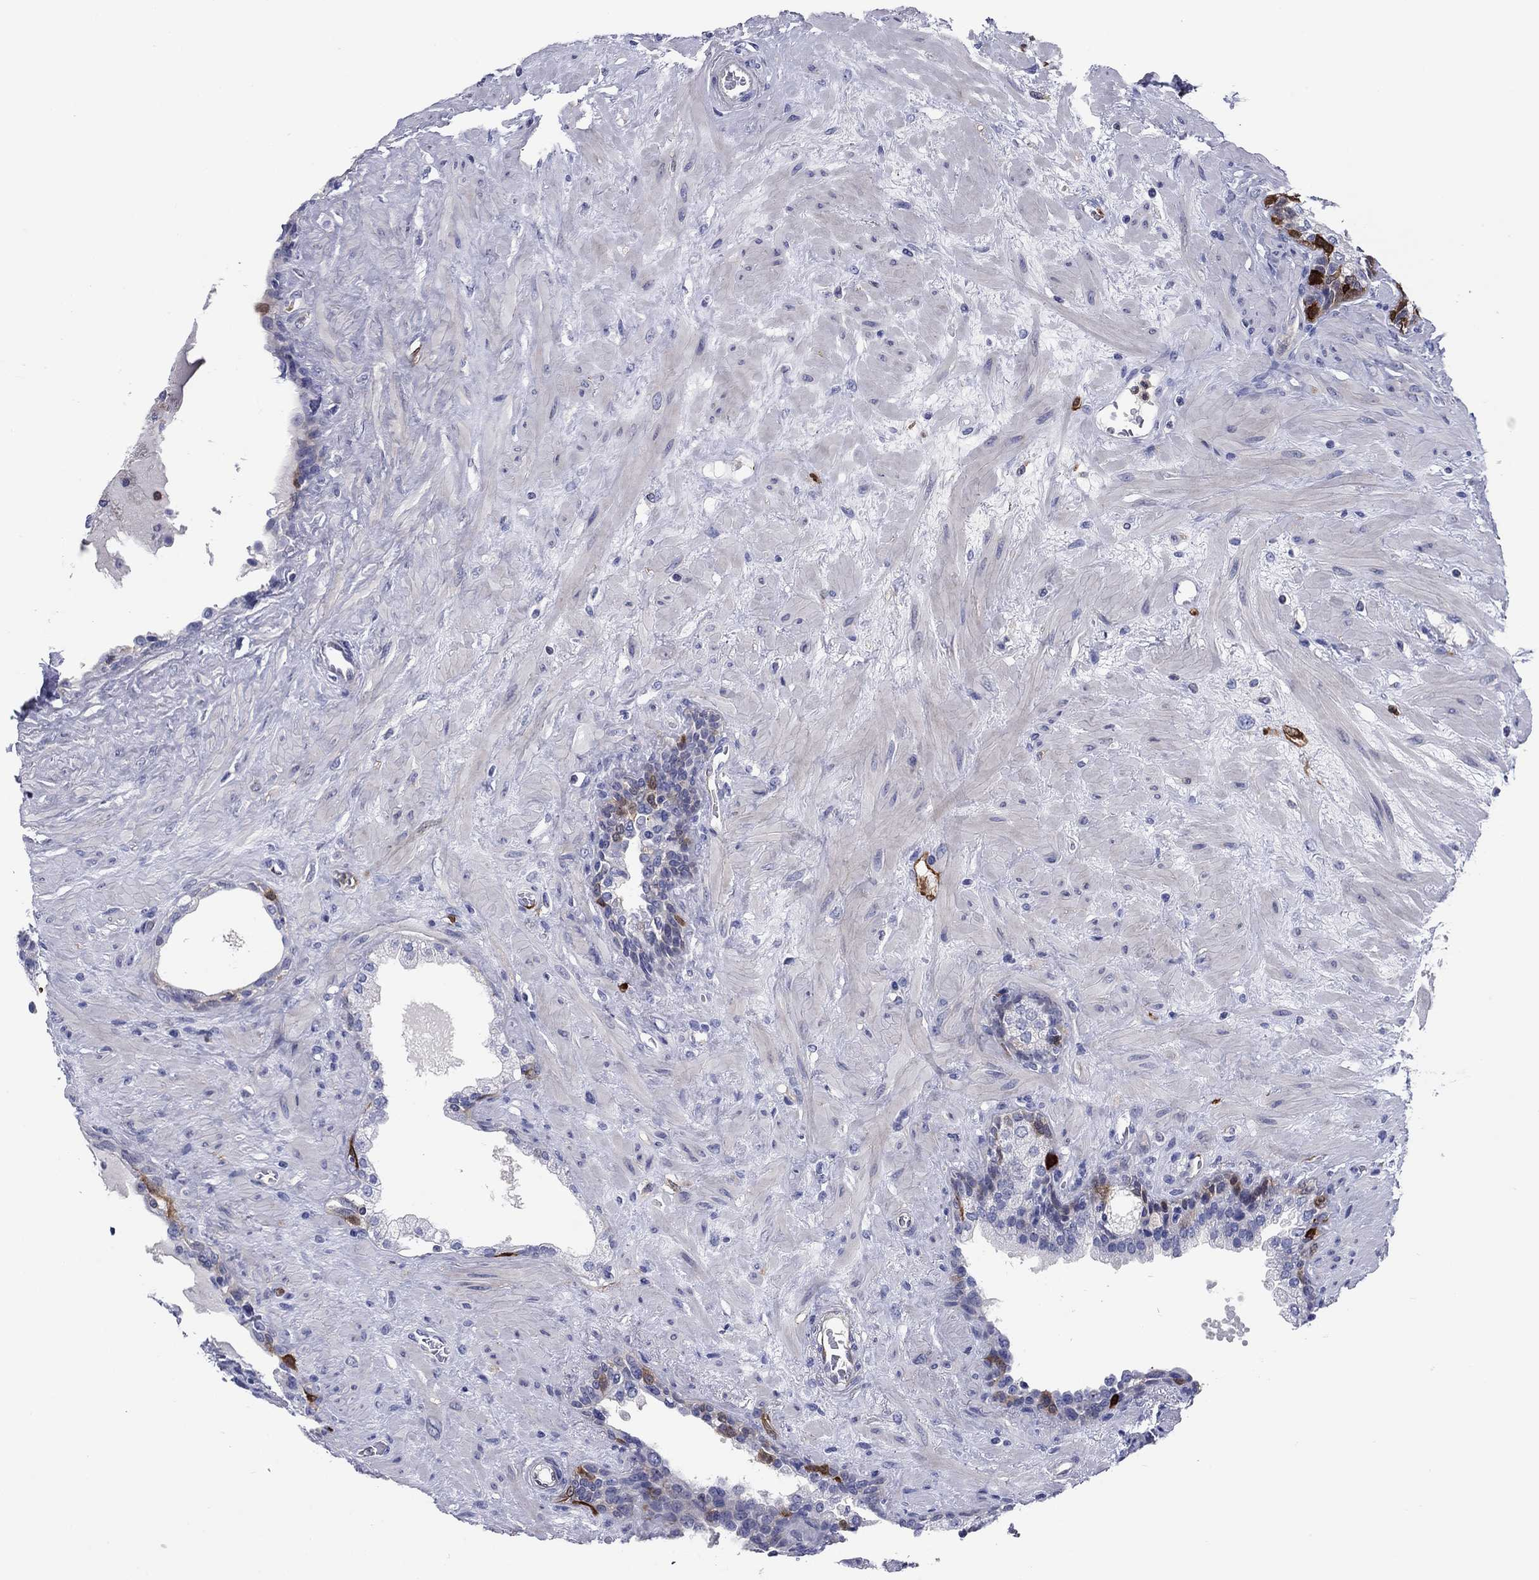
{"staining": {"intensity": "negative", "quantity": "none", "location": "none"}, "tissue": "prostate", "cell_type": "Glandular cells", "image_type": "normal", "snomed": [{"axis": "morphology", "description": "Normal tissue, NOS"}, {"axis": "topography", "description": "Prostate"}], "caption": "Immunohistochemistry (IHC) histopathology image of normal prostate: prostate stained with DAB (3,3'-diaminobenzidine) shows no significant protein expression in glandular cells. (Stains: DAB (3,3'-diaminobenzidine) immunohistochemistry (IHC) with hematoxylin counter stain, Microscopy: brightfield microscopy at high magnification).", "gene": "STMN1", "patient": {"sex": "male", "age": 63}}